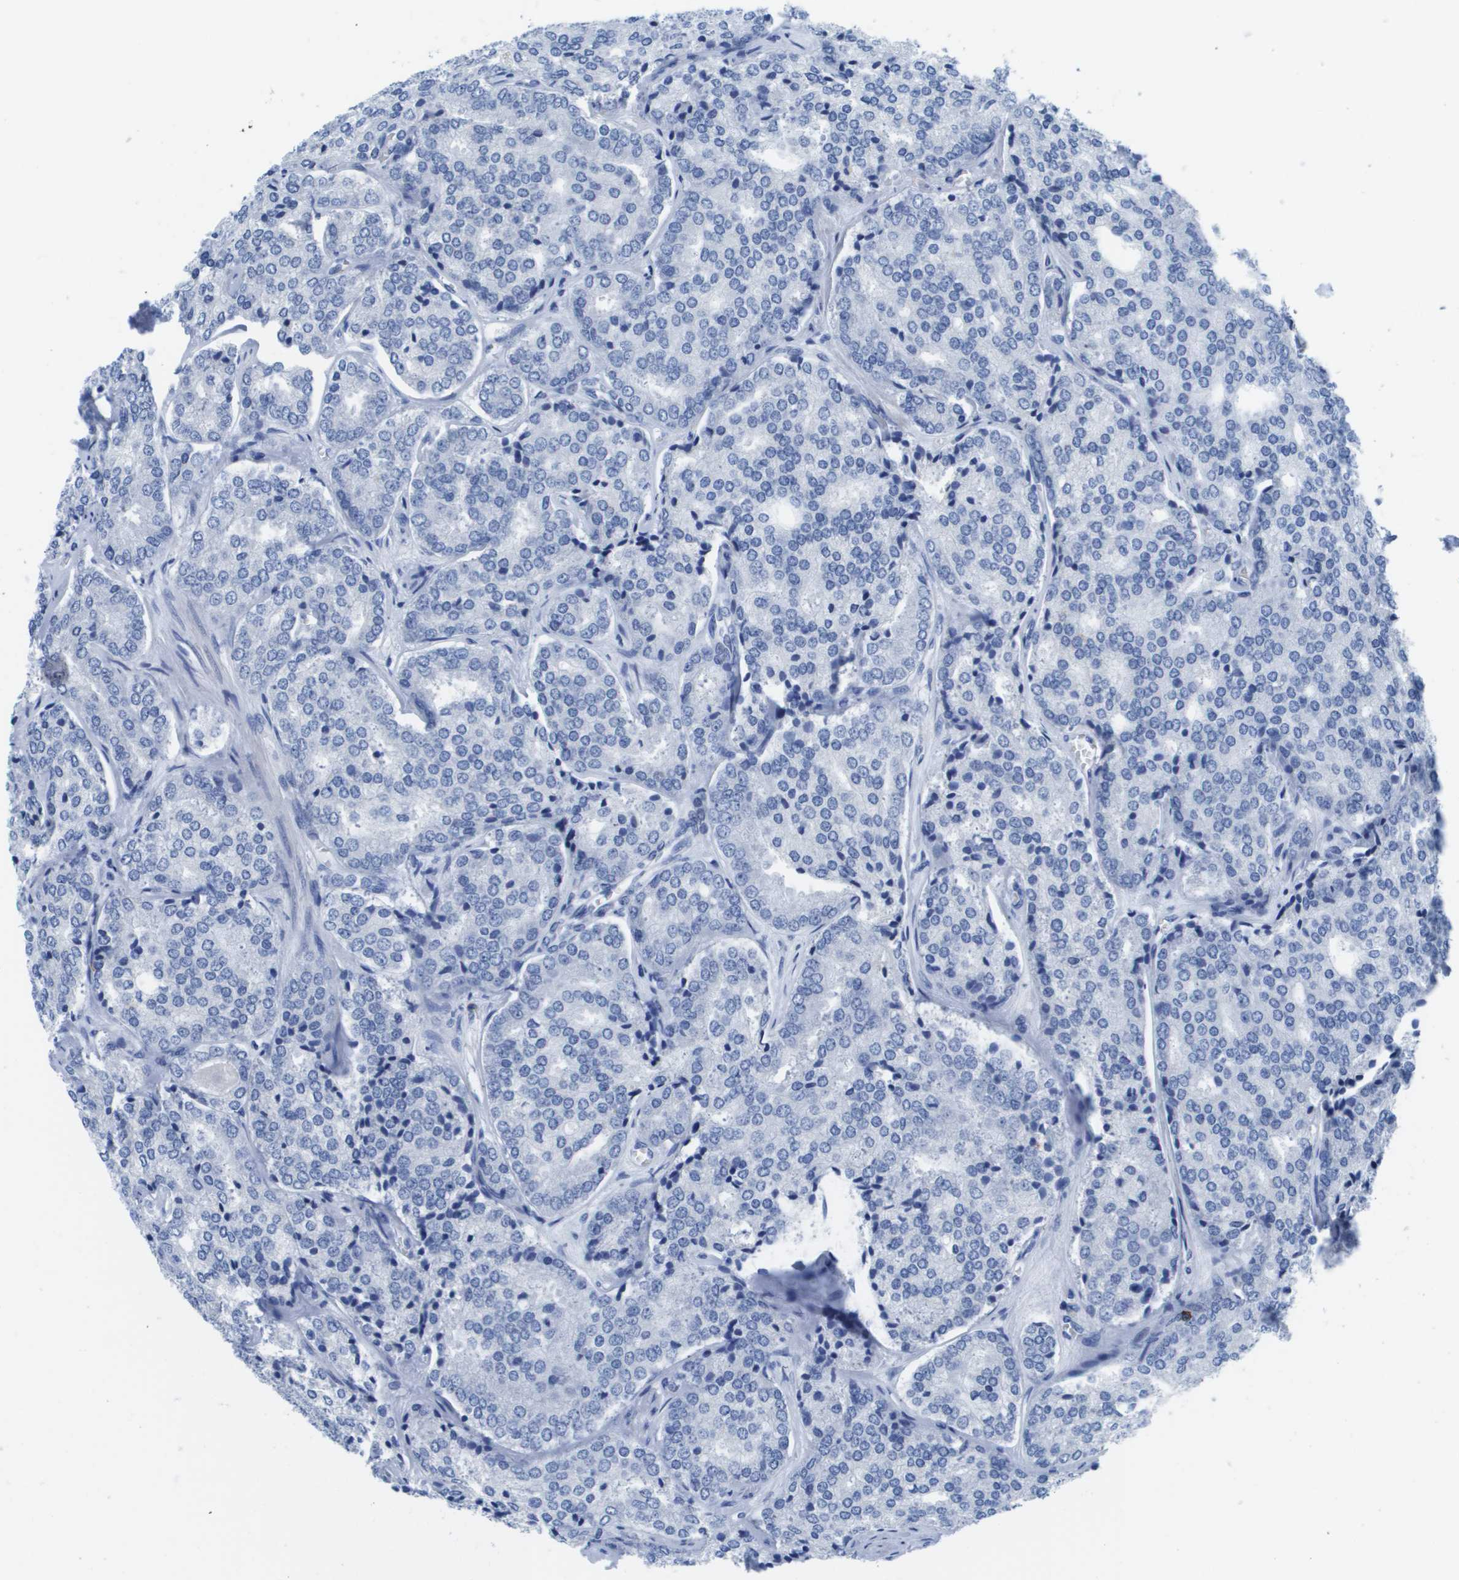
{"staining": {"intensity": "negative", "quantity": "none", "location": "none"}, "tissue": "prostate cancer", "cell_type": "Tumor cells", "image_type": "cancer", "snomed": [{"axis": "morphology", "description": "Adenocarcinoma, High grade"}, {"axis": "topography", "description": "Prostate"}], "caption": "Immunohistochemistry (IHC) histopathology image of neoplastic tissue: human prostate cancer stained with DAB shows no significant protein positivity in tumor cells.", "gene": "MS4A1", "patient": {"sex": "male", "age": 65}}